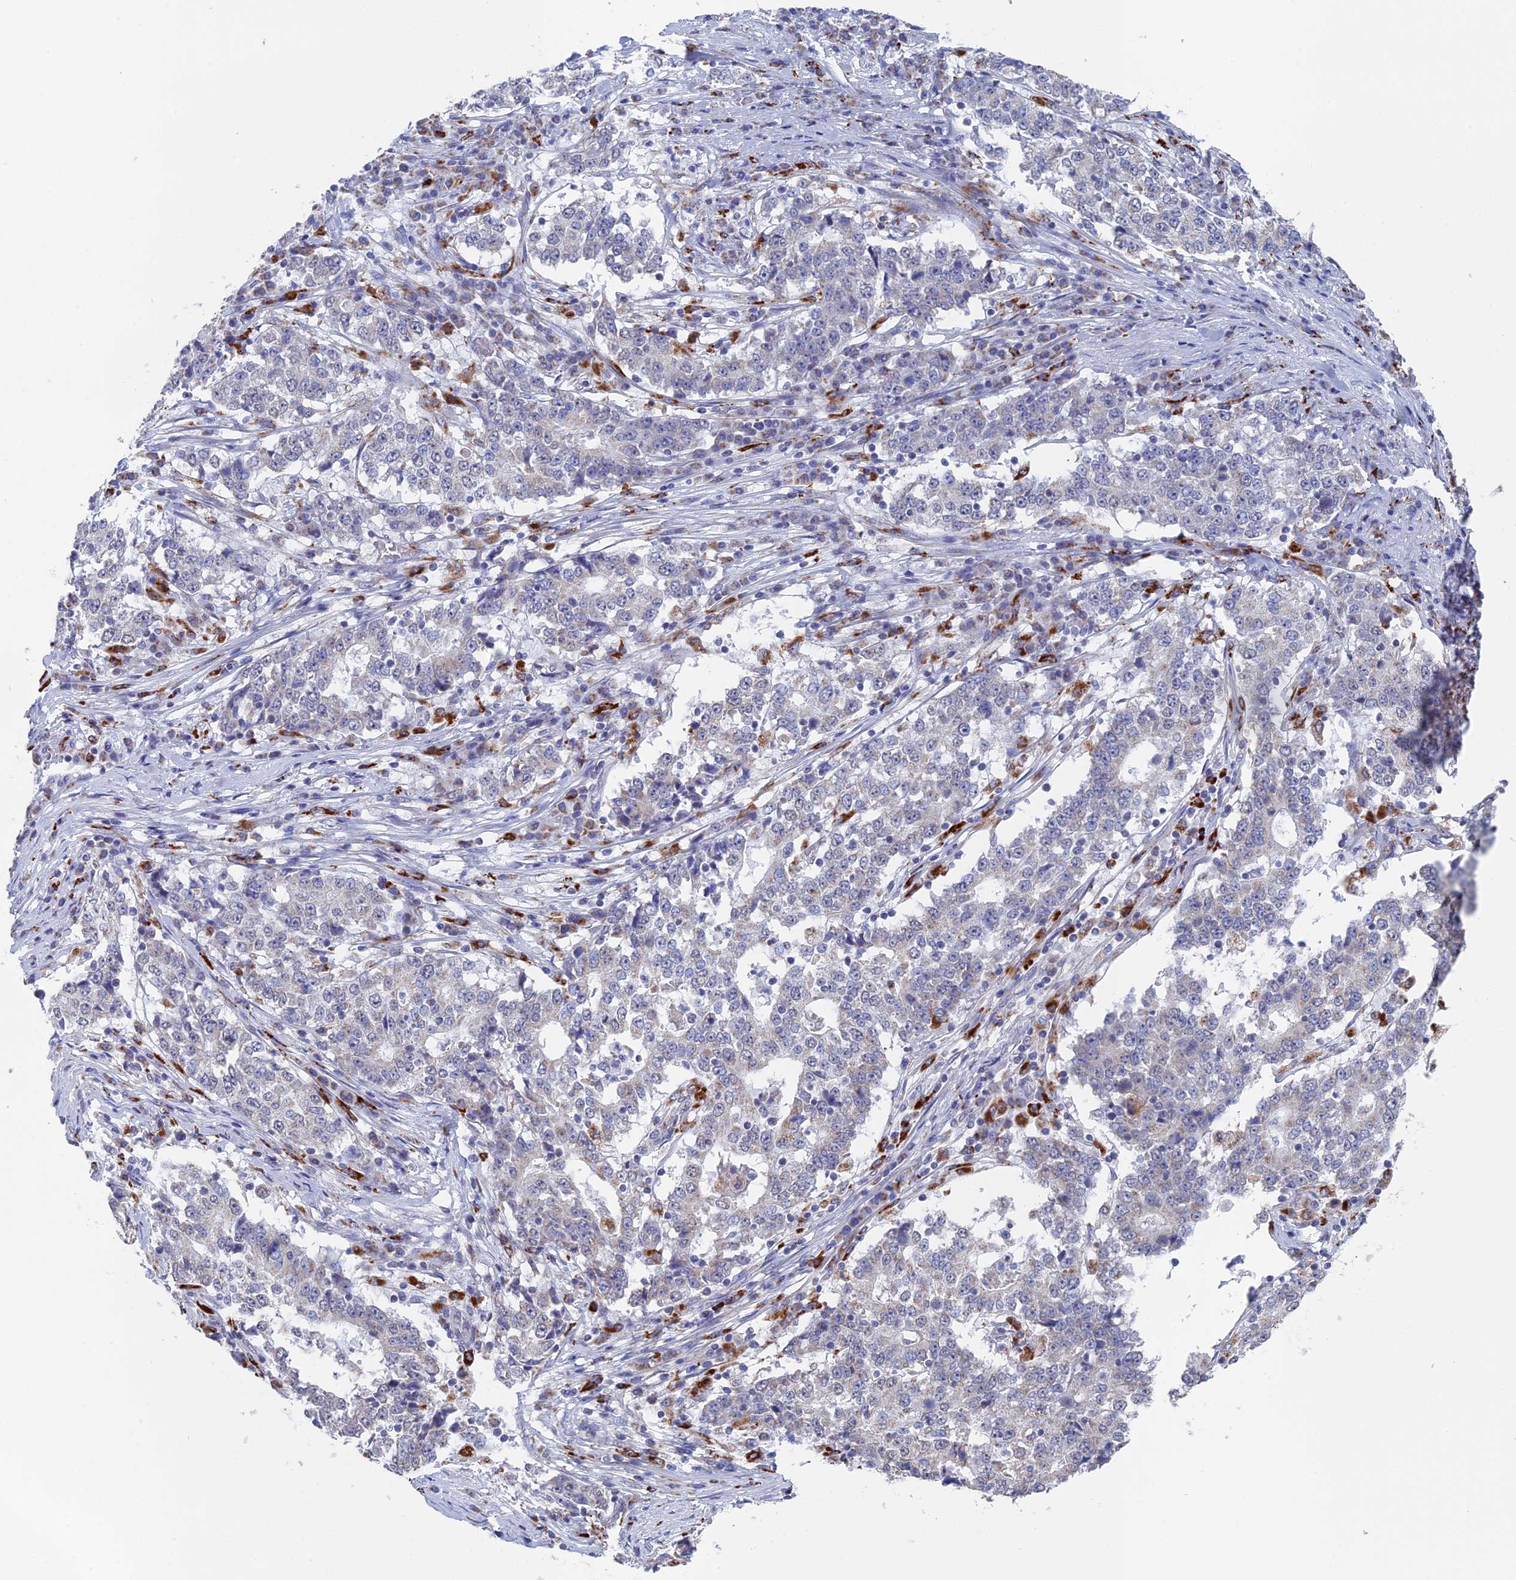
{"staining": {"intensity": "negative", "quantity": "none", "location": "none"}, "tissue": "stomach cancer", "cell_type": "Tumor cells", "image_type": "cancer", "snomed": [{"axis": "morphology", "description": "Adenocarcinoma, NOS"}, {"axis": "topography", "description": "Stomach"}], "caption": "High power microscopy micrograph of an IHC histopathology image of stomach adenocarcinoma, revealing no significant staining in tumor cells.", "gene": "SMG9", "patient": {"sex": "male", "age": 59}}